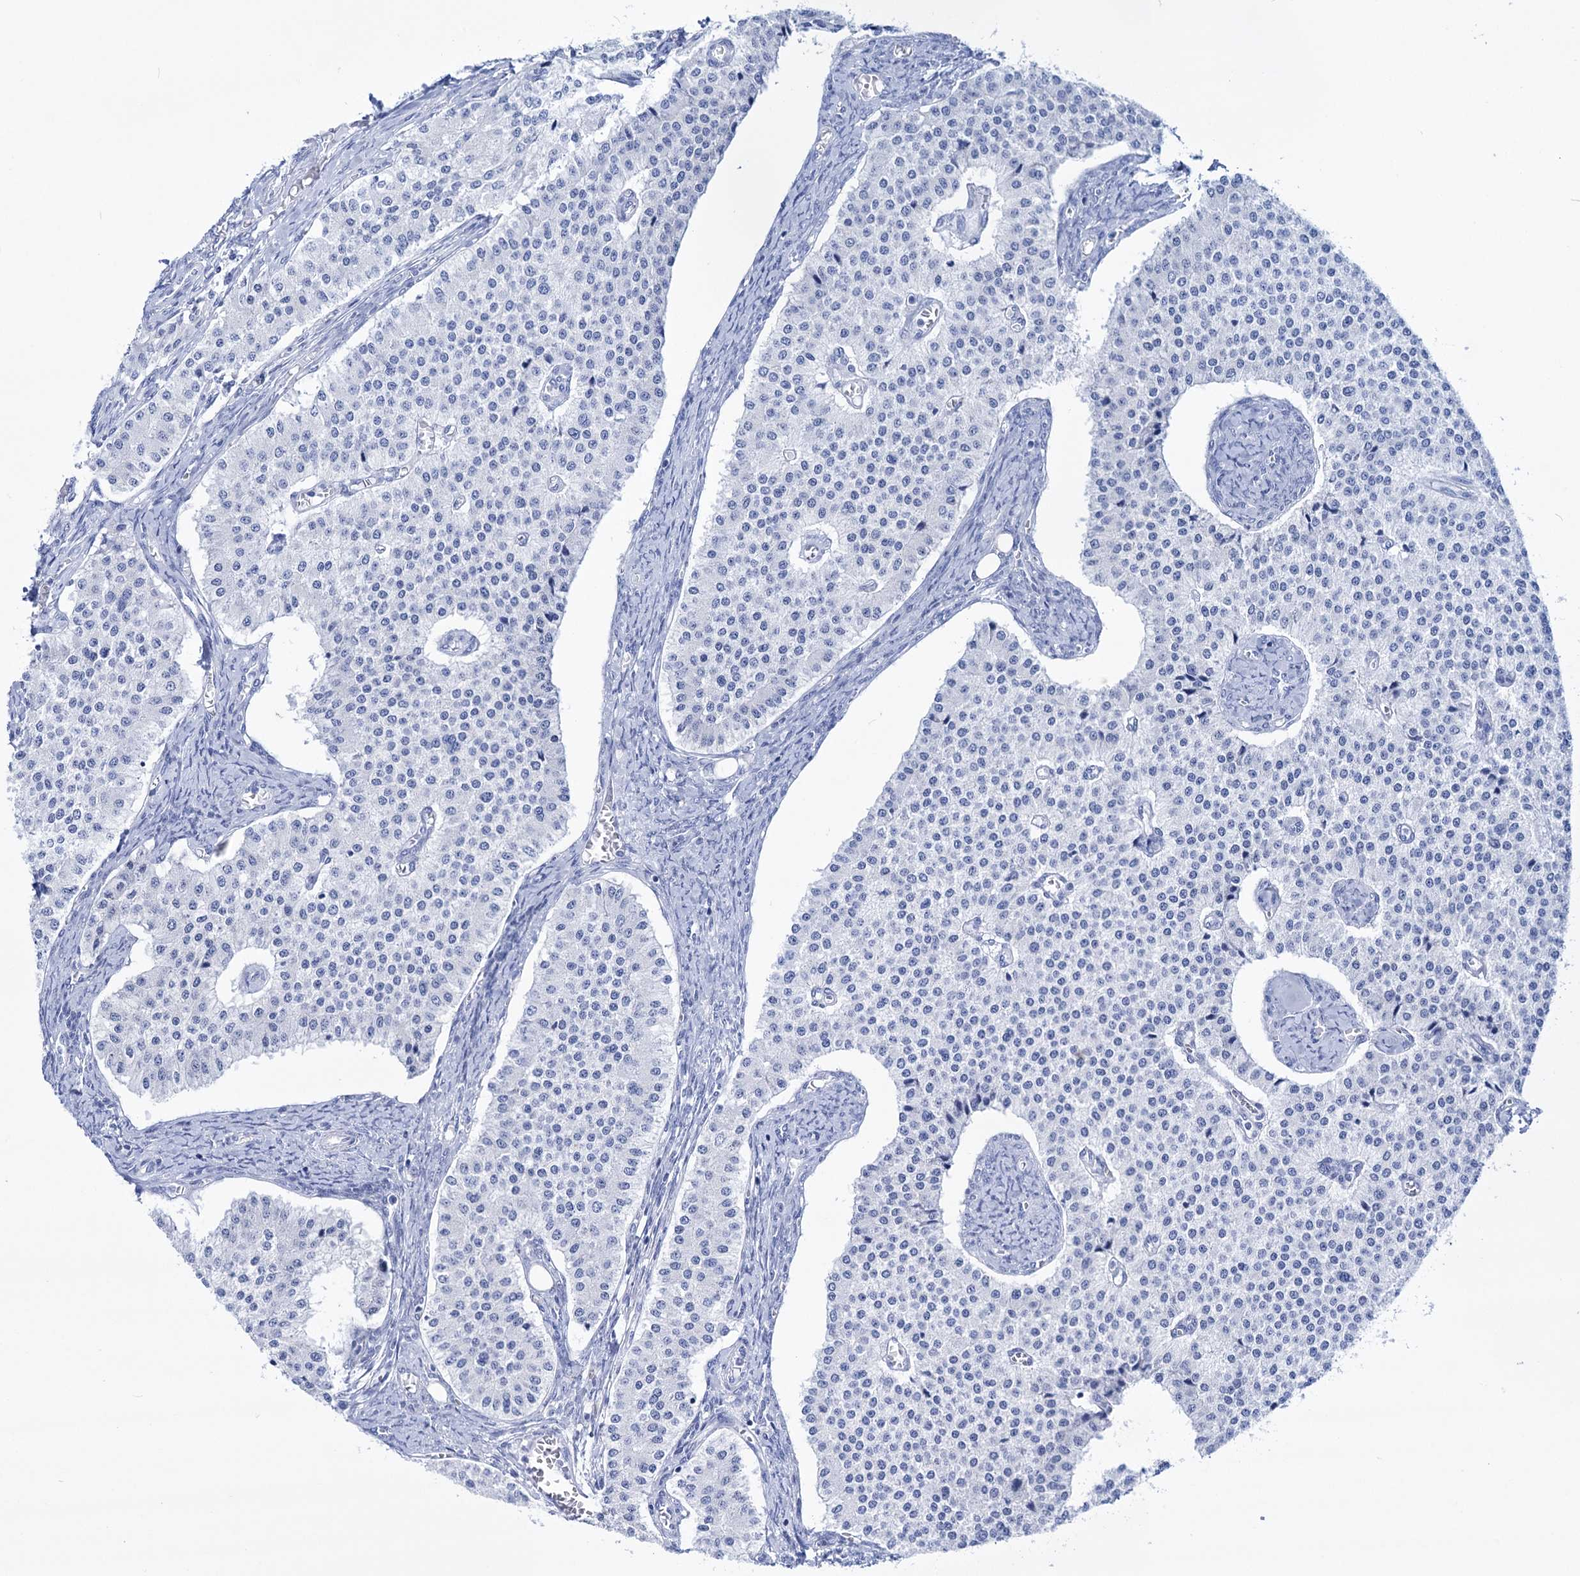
{"staining": {"intensity": "negative", "quantity": "none", "location": "none"}, "tissue": "carcinoid", "cell_type": "Tumor cells", "image_type": "cancer", "snomed": [{"axis": "morphology", "description": "Carcinoid, malignant, NOS"}, {"axis": "topography", "description": "Colon"}], "caption": "The immunohistochemistry image has no significant positivity in tumor cells of carcinoid tissue.", "gene": "FBXW12", "patient": {"sex": "female", "age": 52}}